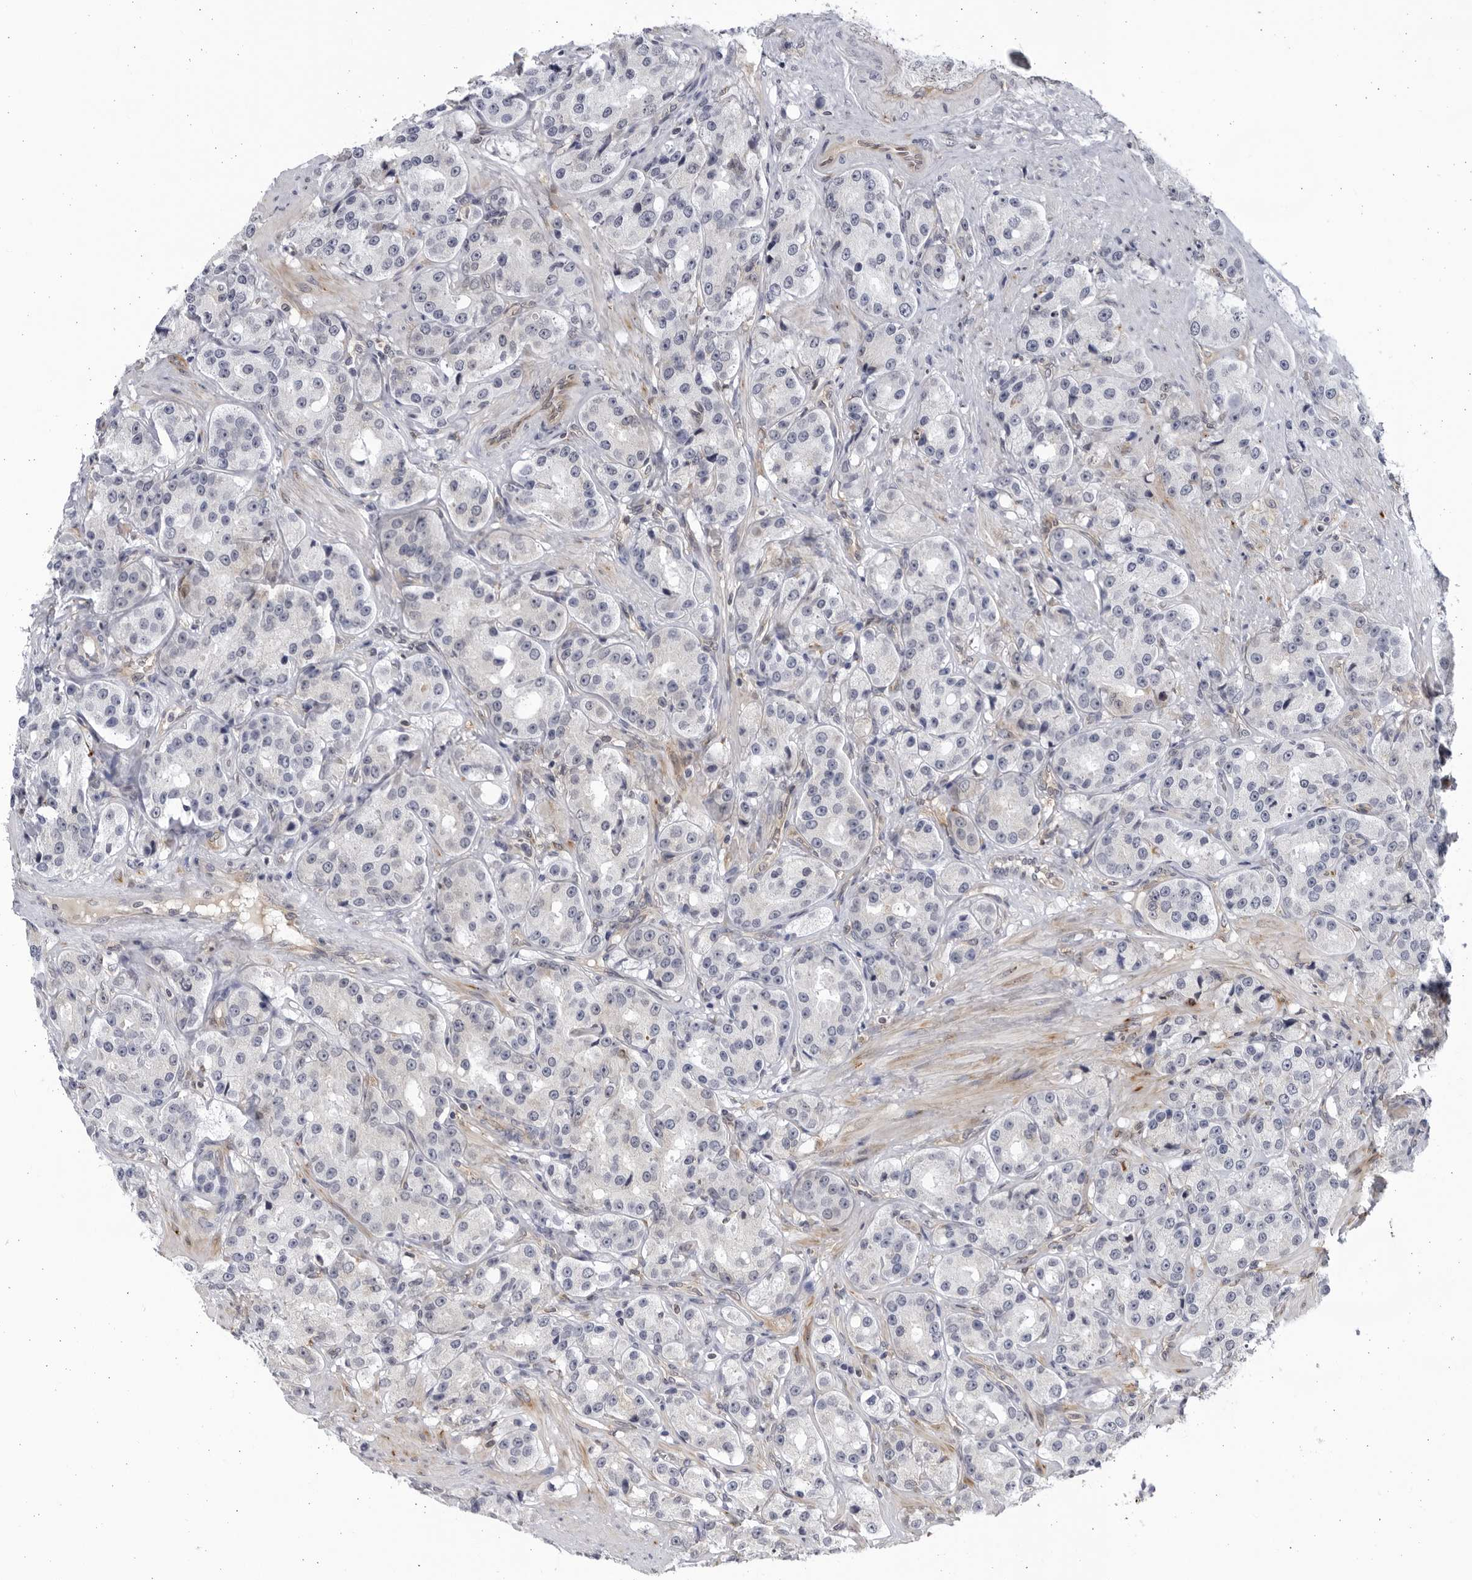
{"staining": {"intensity": "negative", "quantity": "none", "location": "none"}, "tissue": "prostate cancer", "cell_type": "Tumor cells", "image_type": "cancer", "snomed": [{"axis": "morphology", "description": "Adenocarcinoma, High grade"}, {"axis": "topography", "description": "Prostate"}], "caption": "Immunohistochemistry (IHC) of human prostate cancer displays no staining in tumor cells. Brightfield microscopy of immunohistochemistry (IHC) stained with DAB (3,3'-diaminobenzidine) (brown) and hematoxylin (blue), captured at high magnification.", "gene": "BMP2K", "patient": {"sex": "male", "age": 60}}